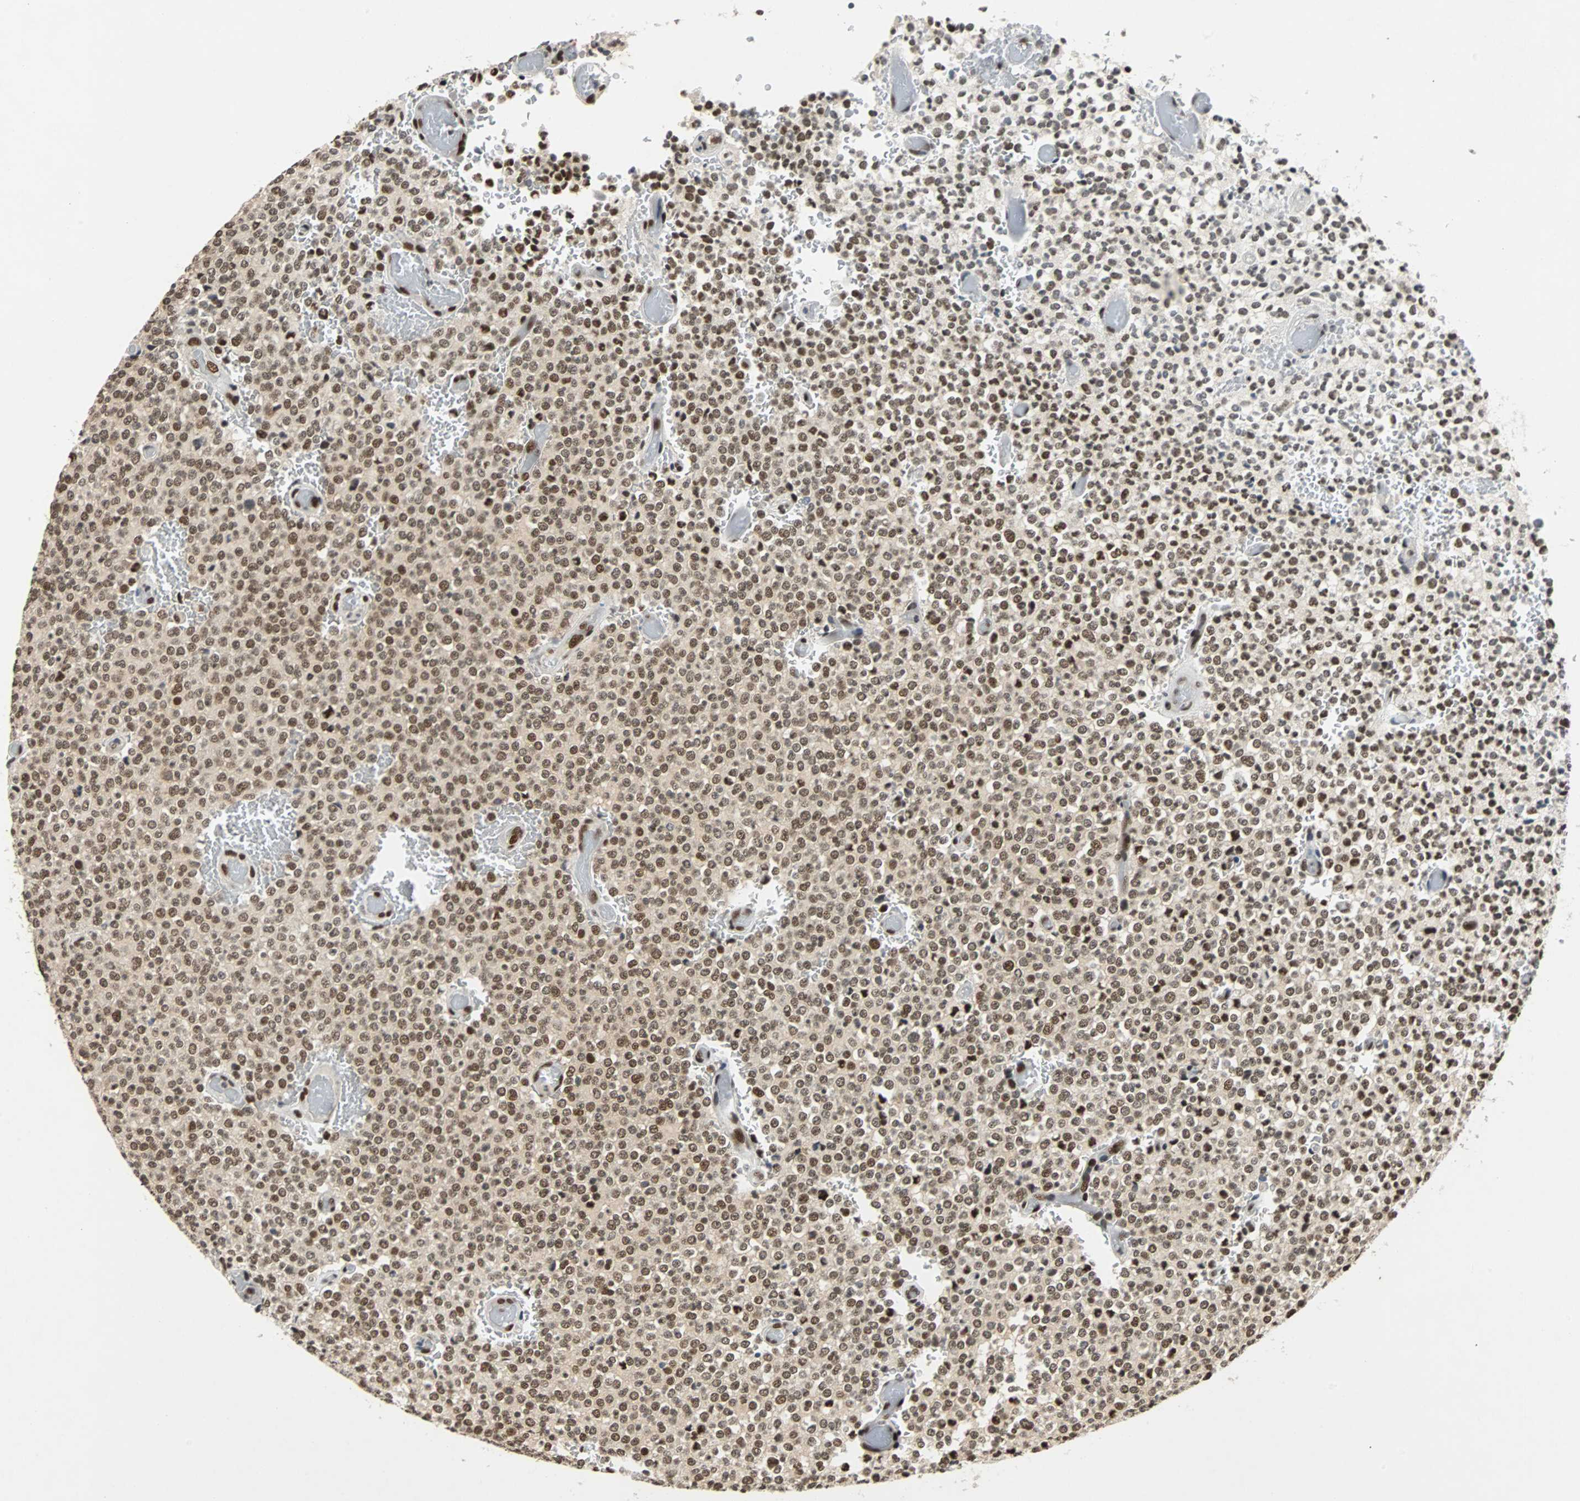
{"staining": {"intensity": "moderate", "quantity": ">75%", "location": "cytoplasmic/membranous,nuclear"}, "tissue": "glioma", "cell_type": "Tumor cells", "image_type": "cancer", "snomed": [{"axis": "morphology", "description": "Glioma, malignant, High grade"}, {"axis": "topography", "description": "pancreas cauda"}], "caption": "Approximately >75% of tumor cells in human high-grade glioma (malignant) demonstrate moderate cytoplasmic/membranous and nuclear protein staining as visualized by brown immunohistochemical staining.", "gene": "GATAD2A", "patient": {"sex": "male", "age": 60}}